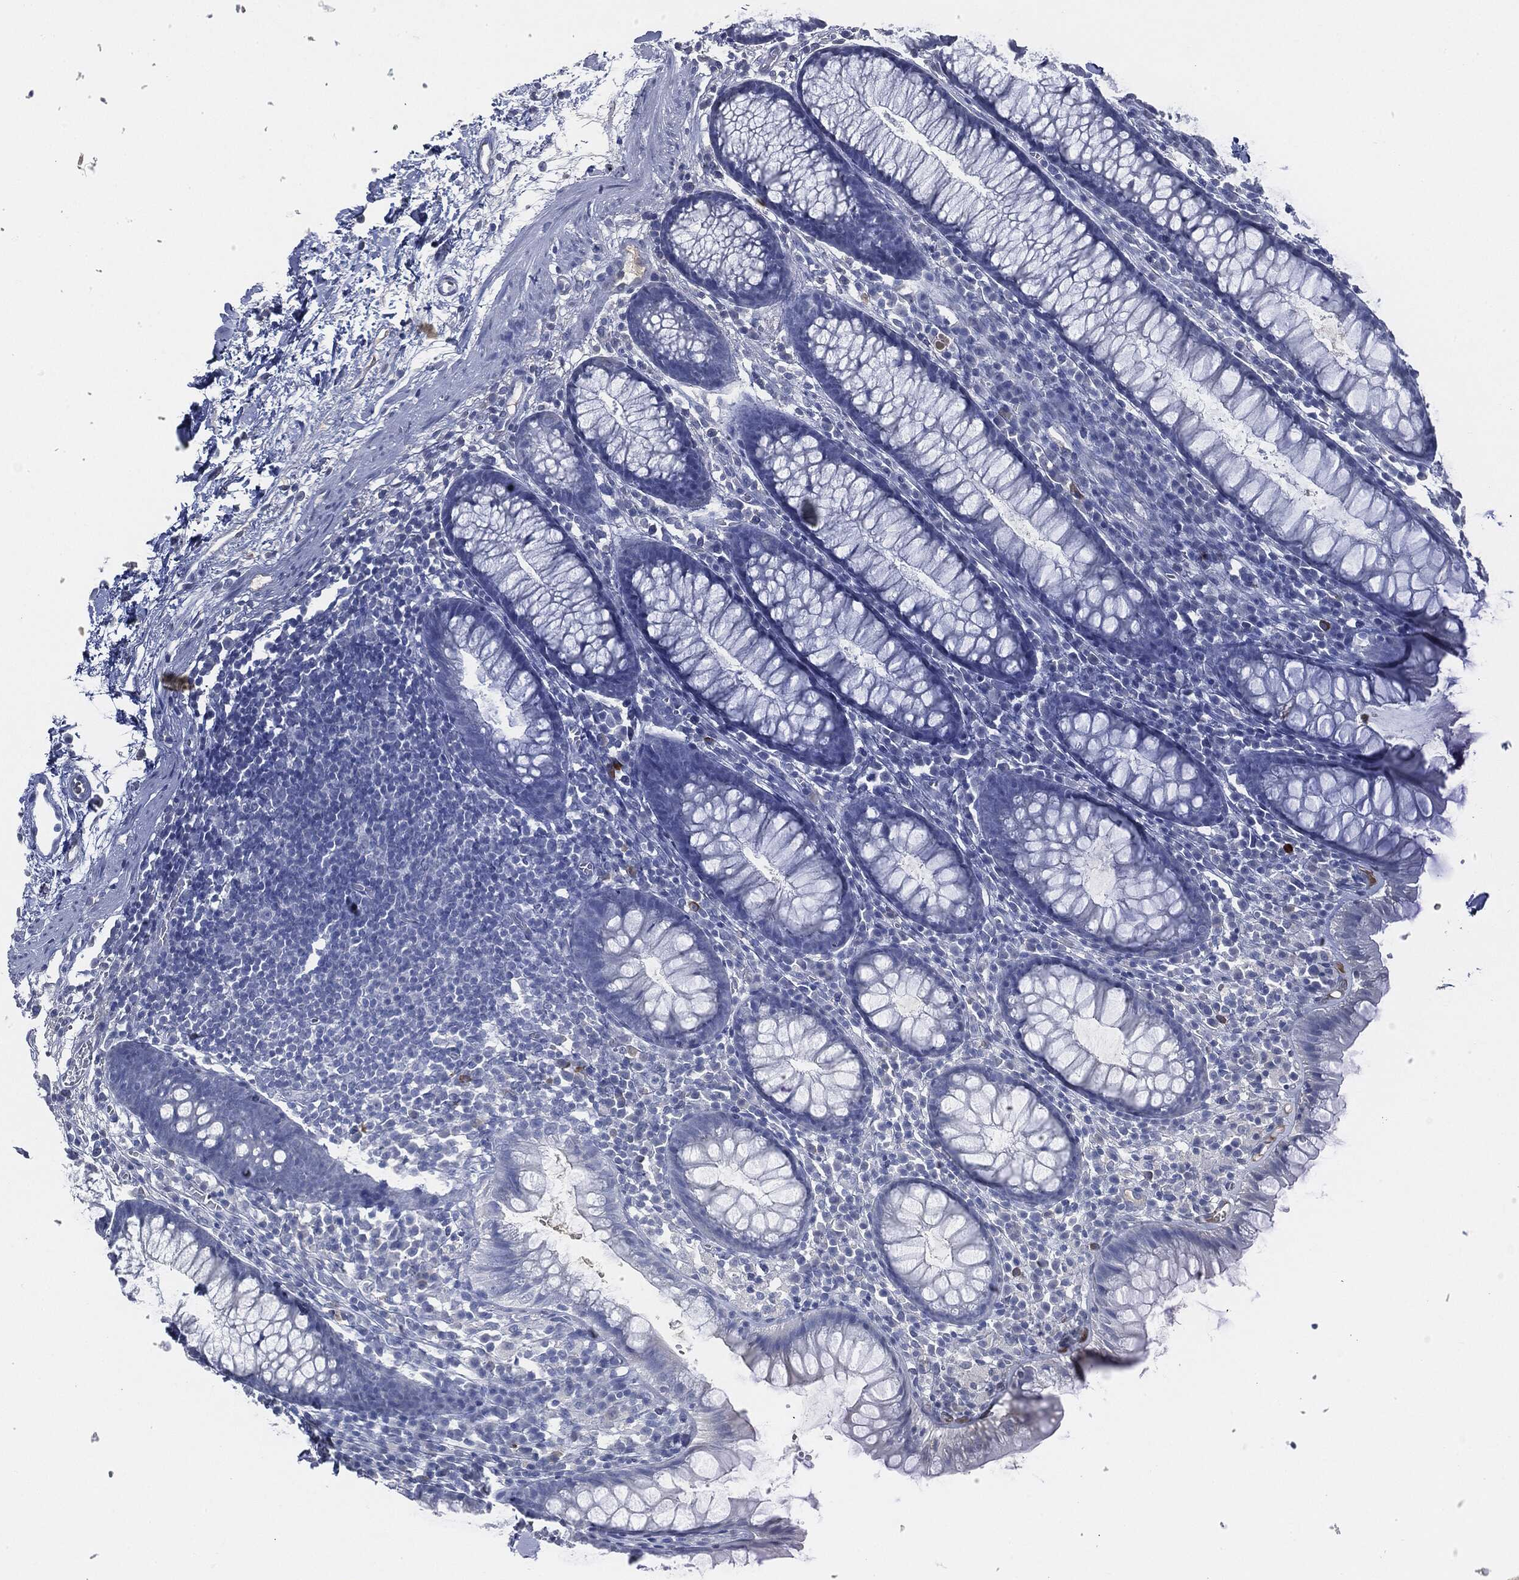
{"staining": {"intensity": "negative", "quantity": "none", "location": "none"}, "tissue": "colon", "cell_type": "Endothelial cells", "image_type": "normal", "snomed": [{"axis": "morphology", "description": "Normal tissue, NOS"}, {"axis": "topography", "description": "Colon"}], "caption": "Endothelial cells show no significant protein positivity in unremarkable colon.", "gene": "SIGLEC7", "patient": {"sex": "male", "age": 76}}